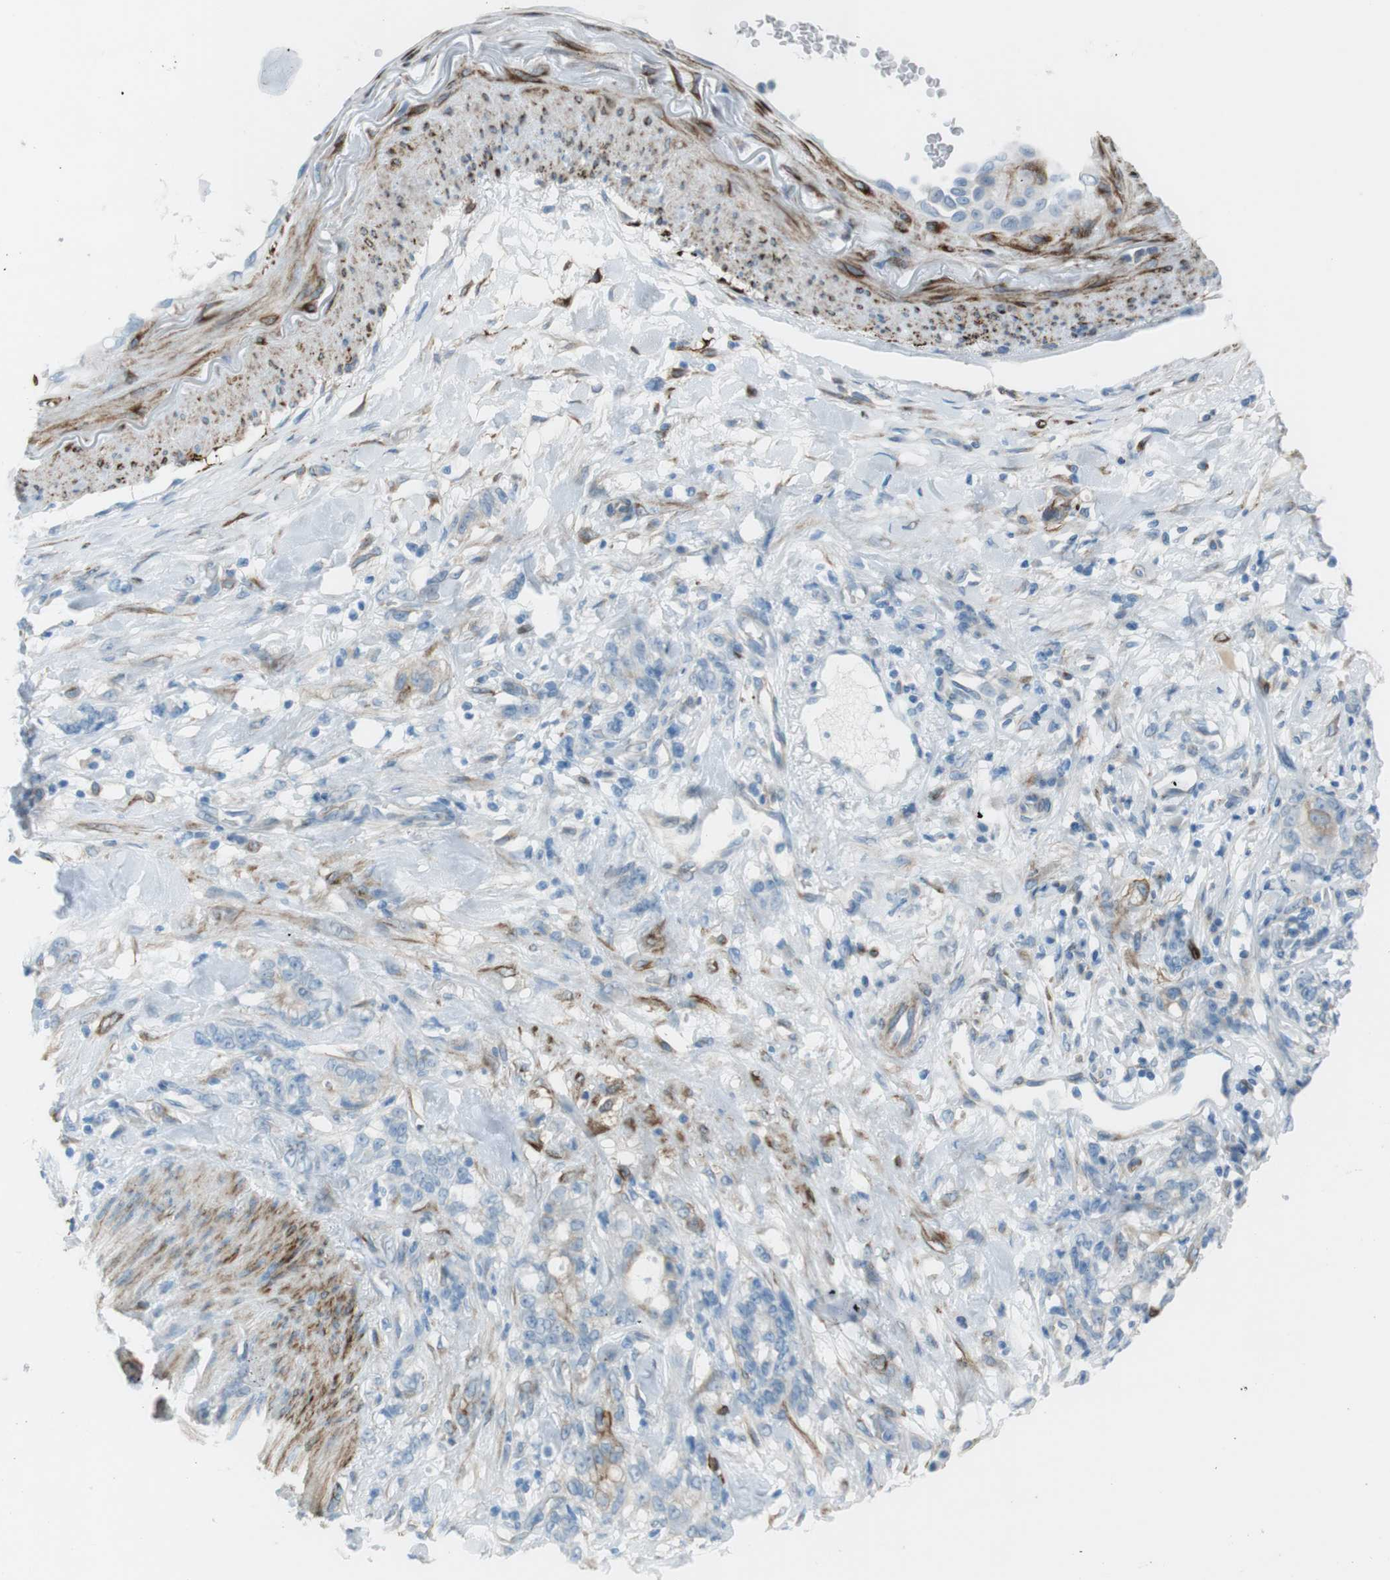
{"staining": {"intensity": "negative", "quantity": "none", "location": "none"}, "tissue": "stomach cancer", "cell_type": "Tumor cells", "image_type": "cancer", "snomed": [{"axis": "morphology", "description": "Adenocarcinoma, NOS"}, {"axis": "topography", "description": "Stomach, lower"}], "caption": "Immunohistochemical staining of adenocarcinoma (stomach) displays no significant positivity in tumor cells.", "gene": "TUBB2A", "patient": {"sex": "male", "age": 88}}